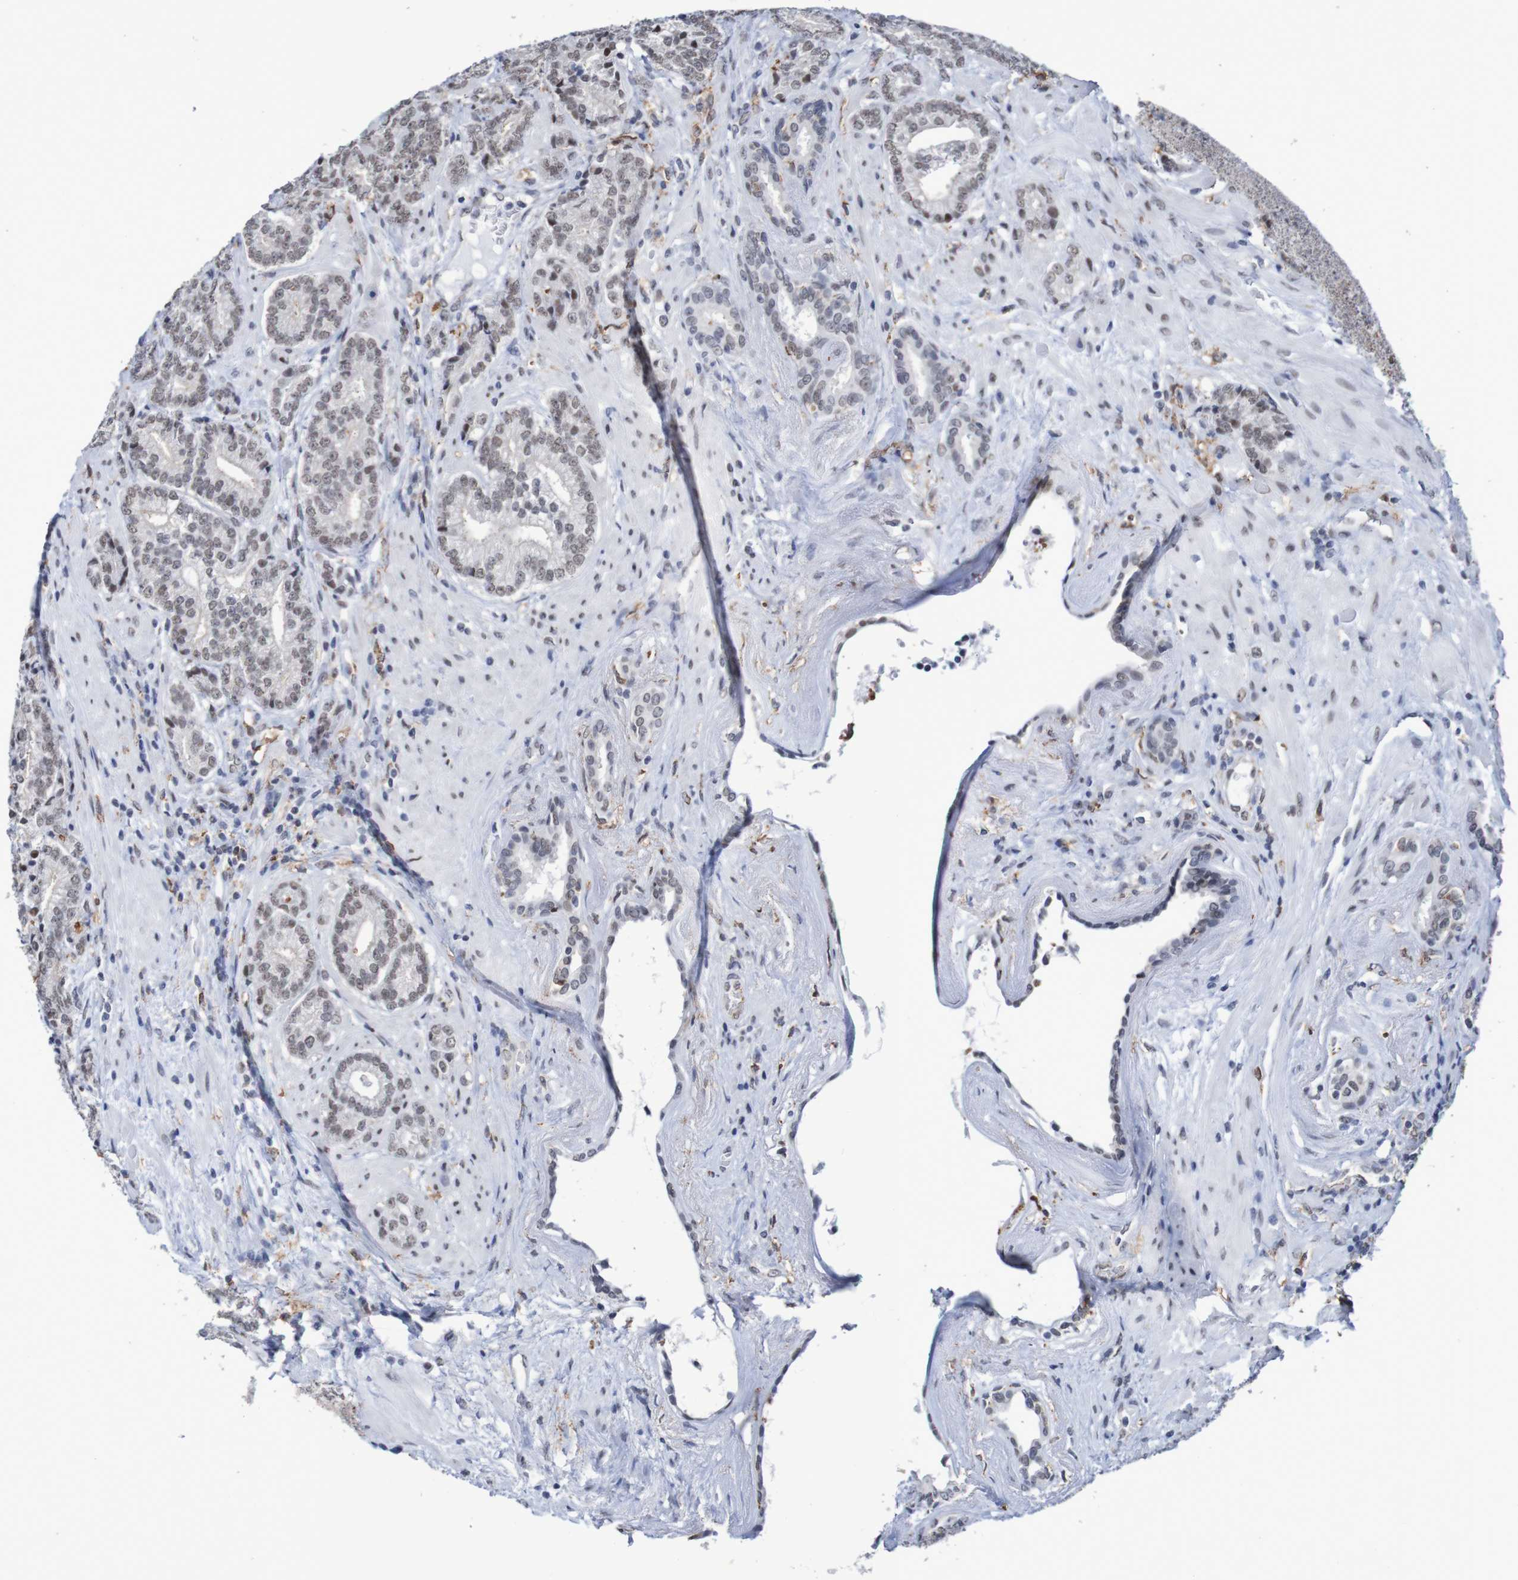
{"staining": {"intensity": "weak", "quantity": ">75%", "location": "nuclear"}, "tissue": "prostate cancer", "cell_type": "Tumor cells", "image_type": "cancer", "snomed": [{"axis": "morphology", "description": "Adenocarcinoma, High grade"}, {"axis": "topography", "description": "Prostate"}], "caption": "Tumor cells demonstrate weak nuclear staining in approximately >75% of cells in prostate cancer.", "gene": "MRTFB", "patient": {"sex": "male", "age": 61}}